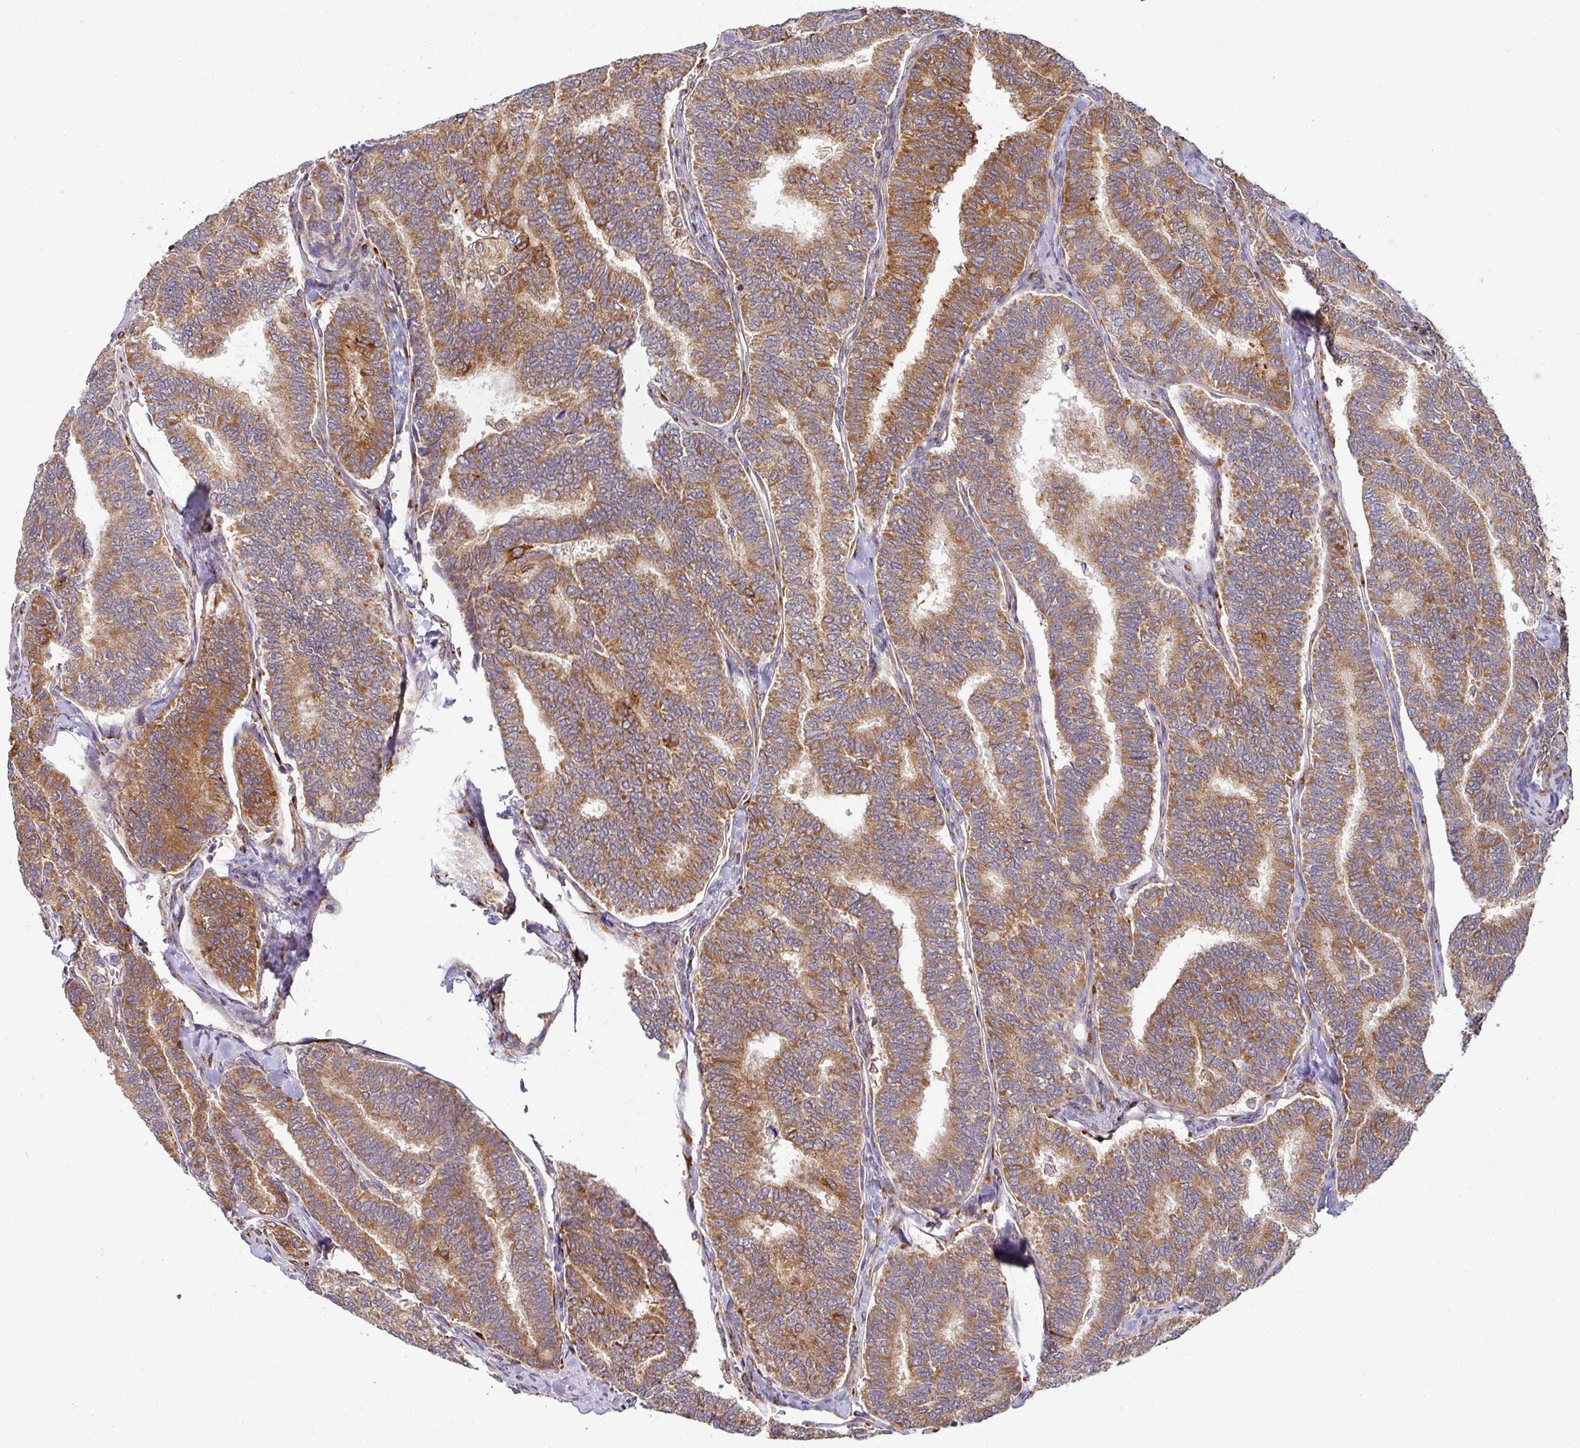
{"staining": {"intensity": "moderate", "quantity": ">75%", "location": "cytoplasmic/membranous"}, "tissue": "thyroid cancer", "cell_type": "Tumor cells", "image_type": "cancer", "snomed": [{"axis": "morphology", "description": "Papillary adenocarcinoma, NOS"}, {"axis": "topography", "description": "Thyroid gland"}], "caption": "Thyroid papillary adenocarcinoma was stained to show a protein in brown. There is medium levels of moderate cytoplasmic/membranous expression in about >75% of tumor cells.", "gene": "ZNF268", "patient": {"sex": "female", "age": 35}}